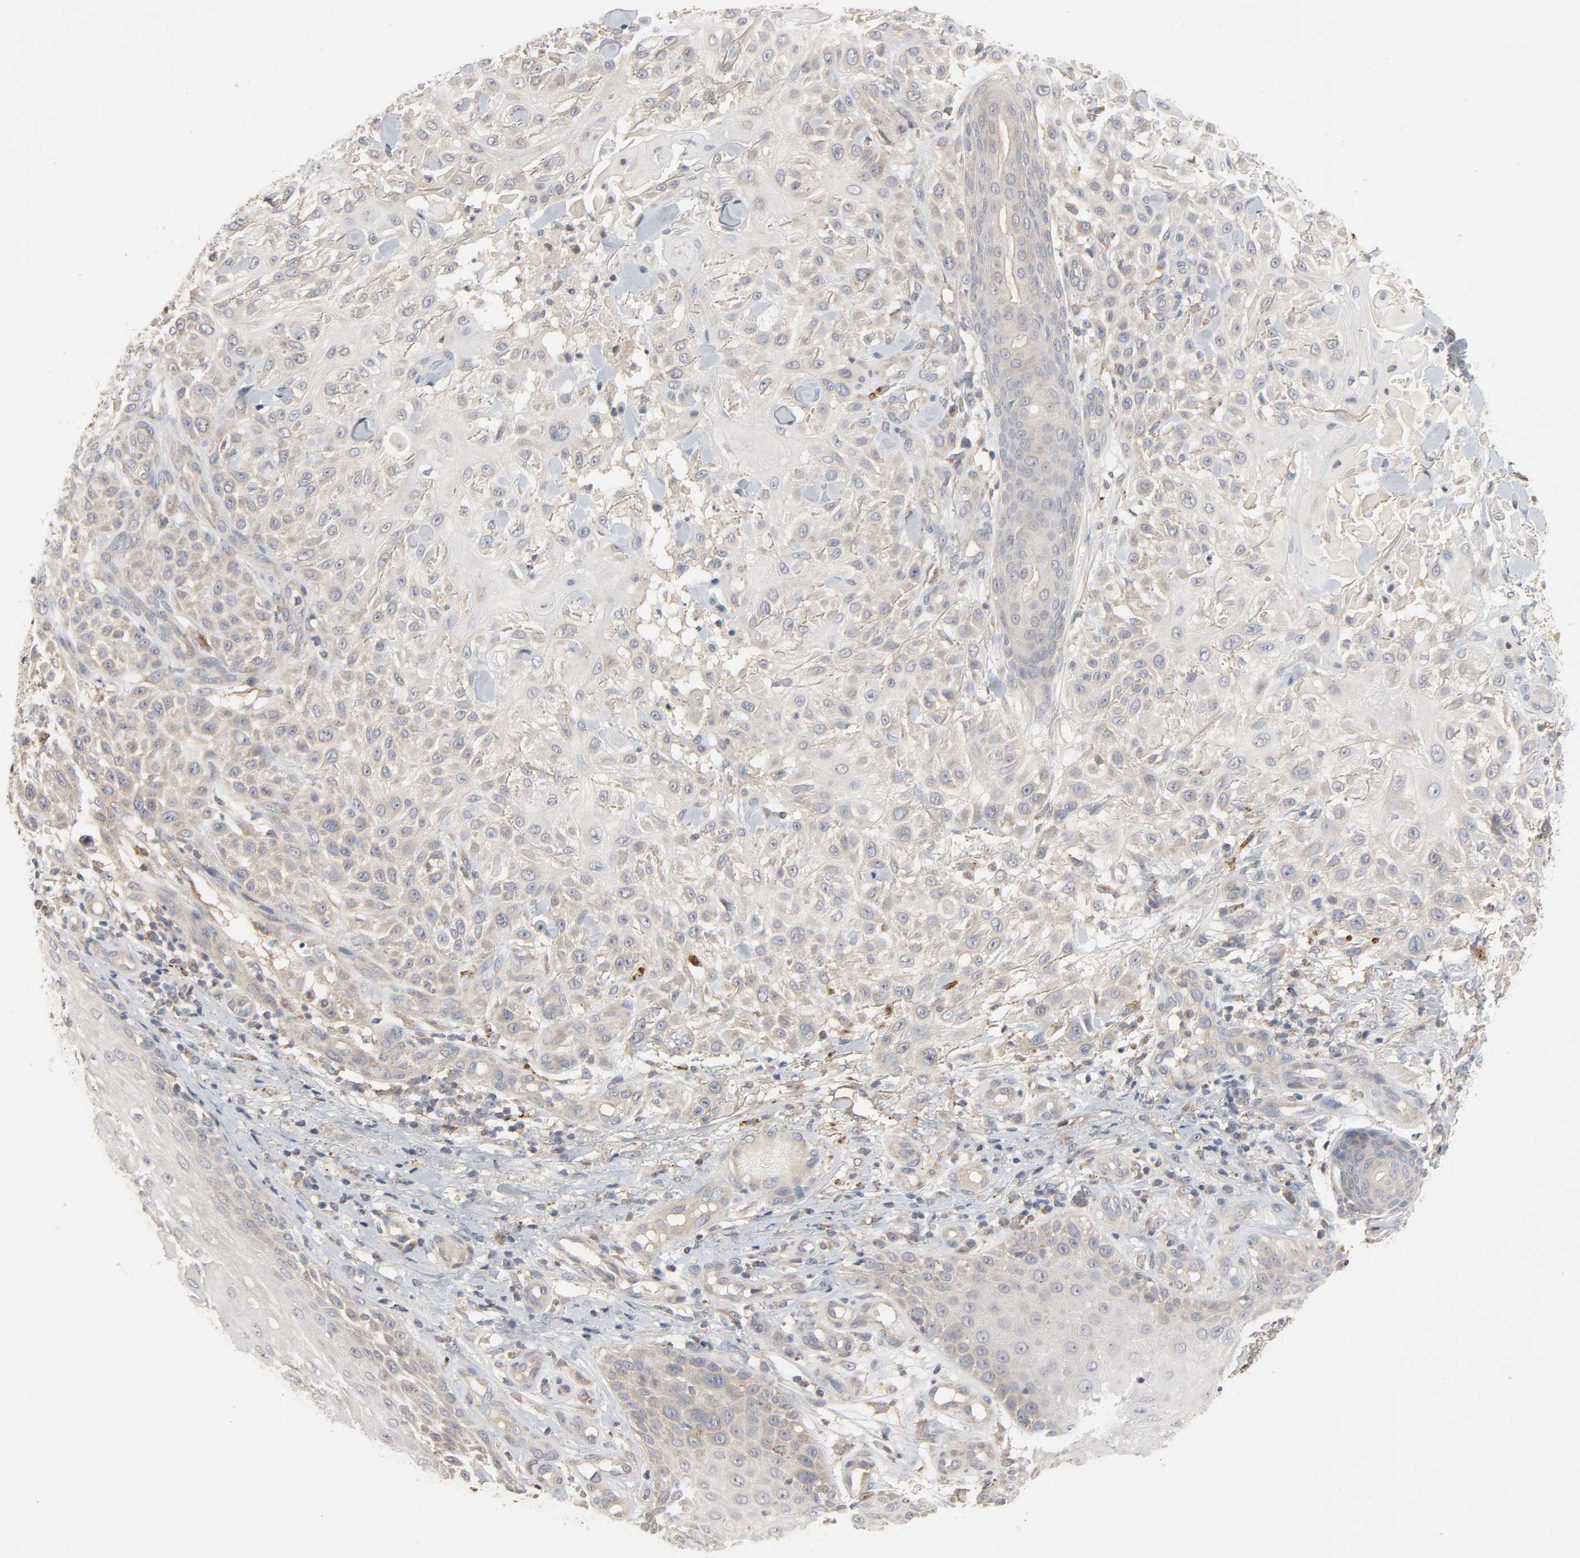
{"staining": {"intensity": "weak", "quantity": "25%-75%", "location": "cytoplasmic/membranous"}, "tissue": "skin cancer", "cell_type": "Tumor cells", "image_type": "cancer", "snomed": [{"axis": "morphology", "description": "Squamous cell carcinoma, NOS"}, {"axis": "topography", "description": "Skin"}], "caption": "This micrograph demonstrates IHC staining of squamous cell carcinoma (skin), with low weak cytoplasmic/membranous positivity in approximately 25%-75% of tumor cells.", "gene": "CLEC4E", "patient": {"sex": "female", "age": 42}}